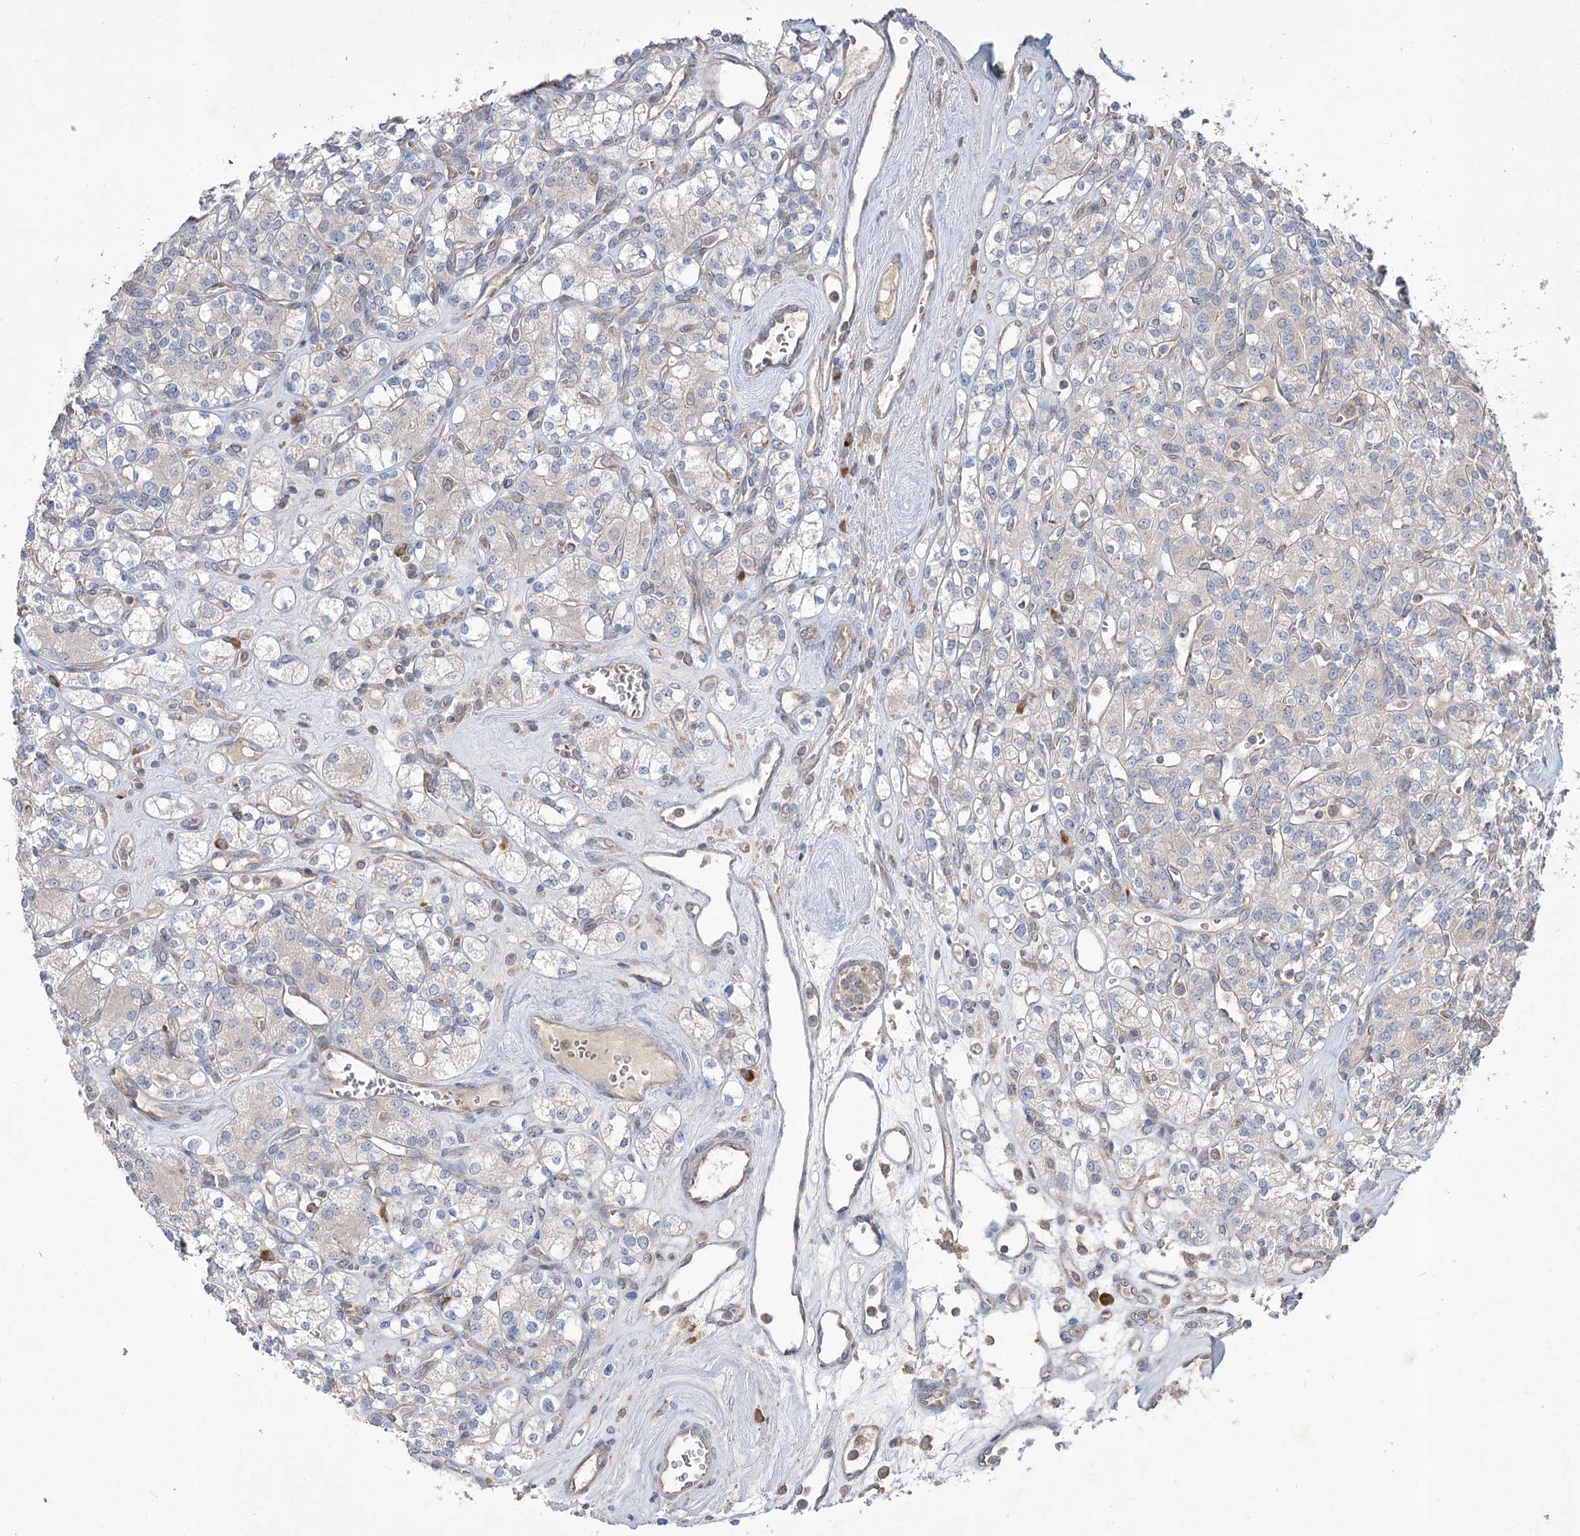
{"staining": {"intensity": "negative", "quantity": "none", "location": "none"}, "tissue": "renal cancer", "cell_type": "Tumor cells", "image_type": "cancer", "snomed": [{"axis": "morphology", "description": "Adenocarcinoma, NOS"}, {"axis": "topography", "description": "Kidney"}], "caption": "This is an immunohistochemistry (IHC) photomicrograph of renal adenocarcinoma. There is no positivity in tumor cells.", "gene": "STT3B", "patient": {"sex": "male", "age": 77}}